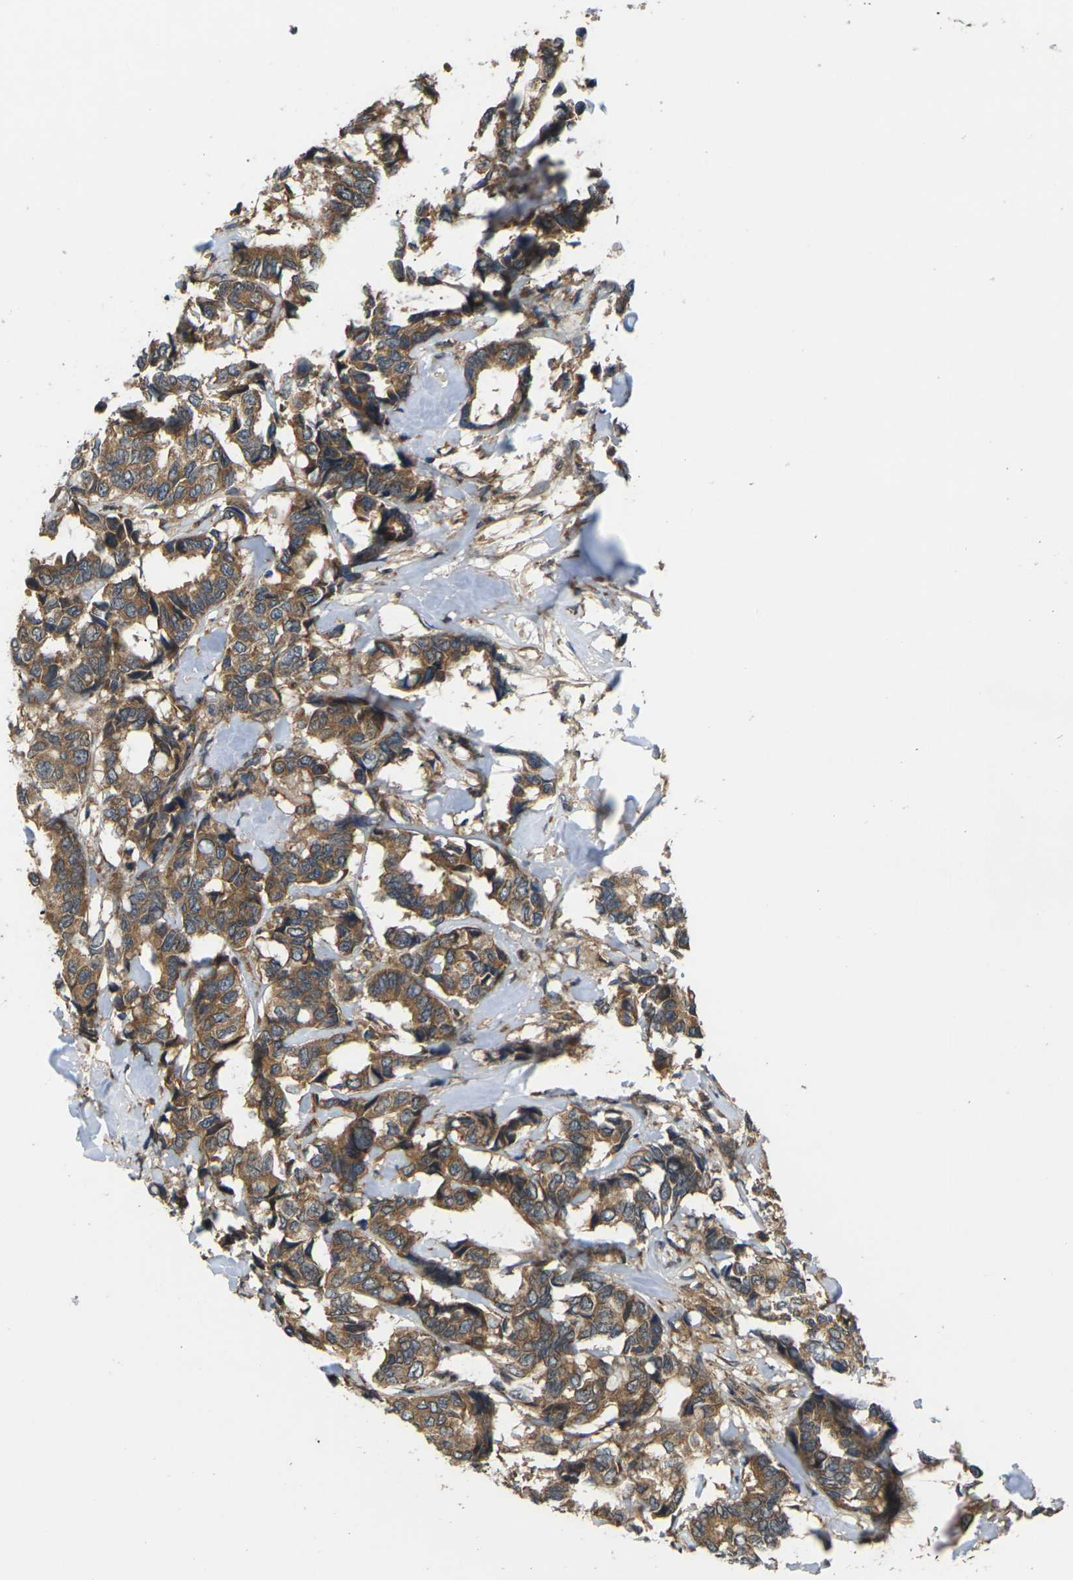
{"staining": {"intensity": "moderate", "quantity": ">75%", "location": "cytoplasmic/membranous"}, "tissue": "breast cancer", "cell_type": "Tumor cells", "image_type": "cancer", "snomed": [{"axis": "morphology", "description": "Duct carcinoma"}, {"axis": "topography", "description": "Breast"}], "caption": "The photomicrograph exhibits a brown stain indicating the presence of a protein in the cytoplasmic/membranous of tumor cells in breast cancer (infiltrating ductal carcinoma). The staining is performed using DAB (3,3'-diaminobenzidine) brown chromogen to label protein expression. The nuclei are counter-stained blue using hematoxylin.", "gene": "NRAS", "patient": {"sex": "female", "age": 87}}